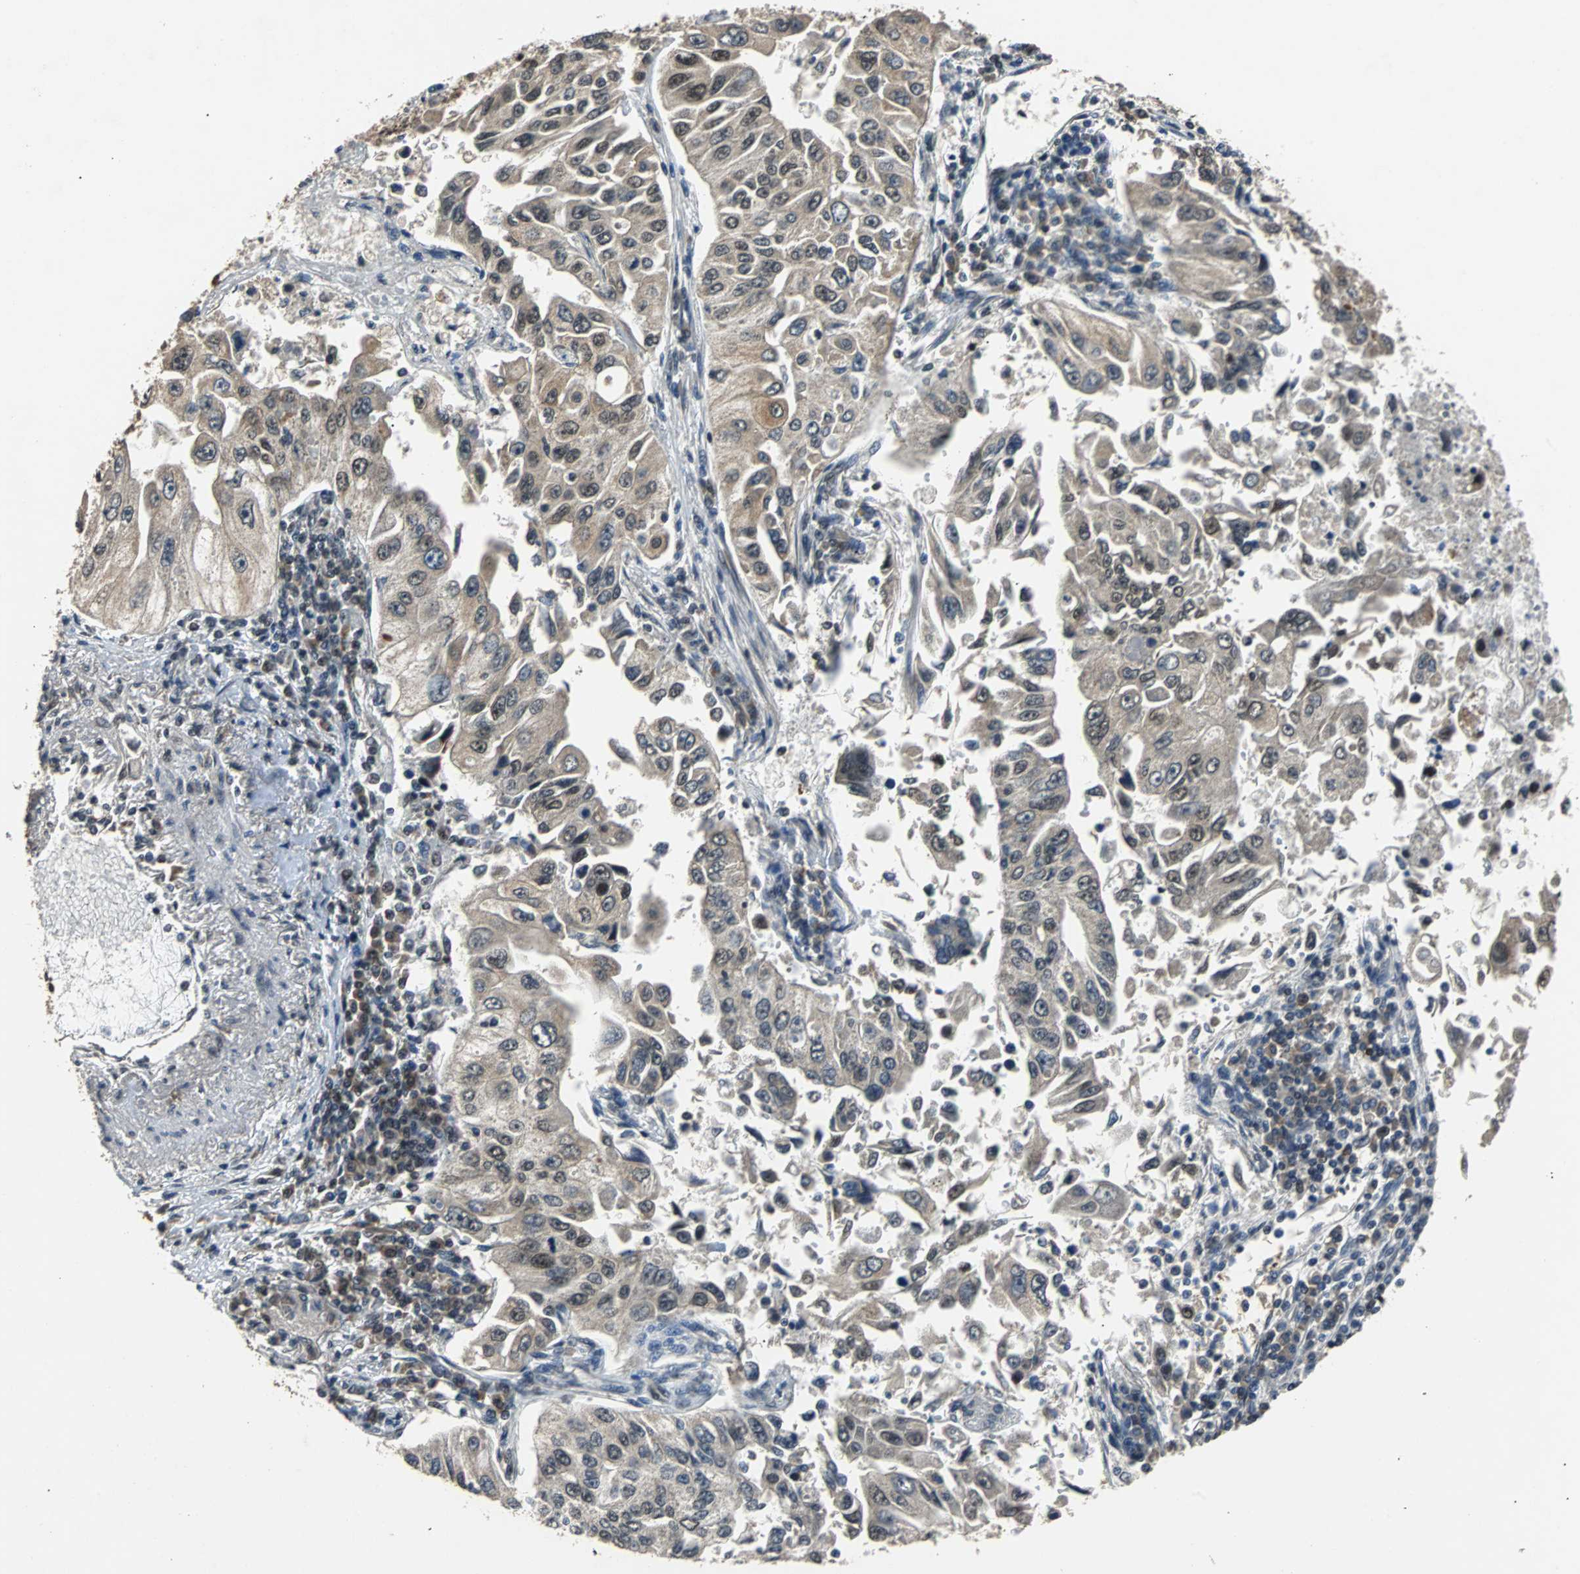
{"staining": {"intensity": "weak", "quantity": "25%-75%", "location": "cytoplasmic/membranous,nuclear"}, "tissue": "lung cancer", "cell_type": "Tumor cells", "image_type": "cancer", "snomed": [{"axis": "morphology", "description": "Adenocarcinoma, NOS"}, {"axis": "topography", "description": "Lung"}], "caption": "Brown immunohistochemical staining in human lung cancer (adenocarcinoma) shows weak cytoplasmic/membranous and nuclear staining in approximately 25%-75% of tumor cells. The staining was performed using DAB (3,3'-diaminobenzidine), with brown indicating positive protein expression. Nuclei are stained blue with hematoxylin.", "gene": "USP28", "patient": {"sex": "male", "age": 84}}